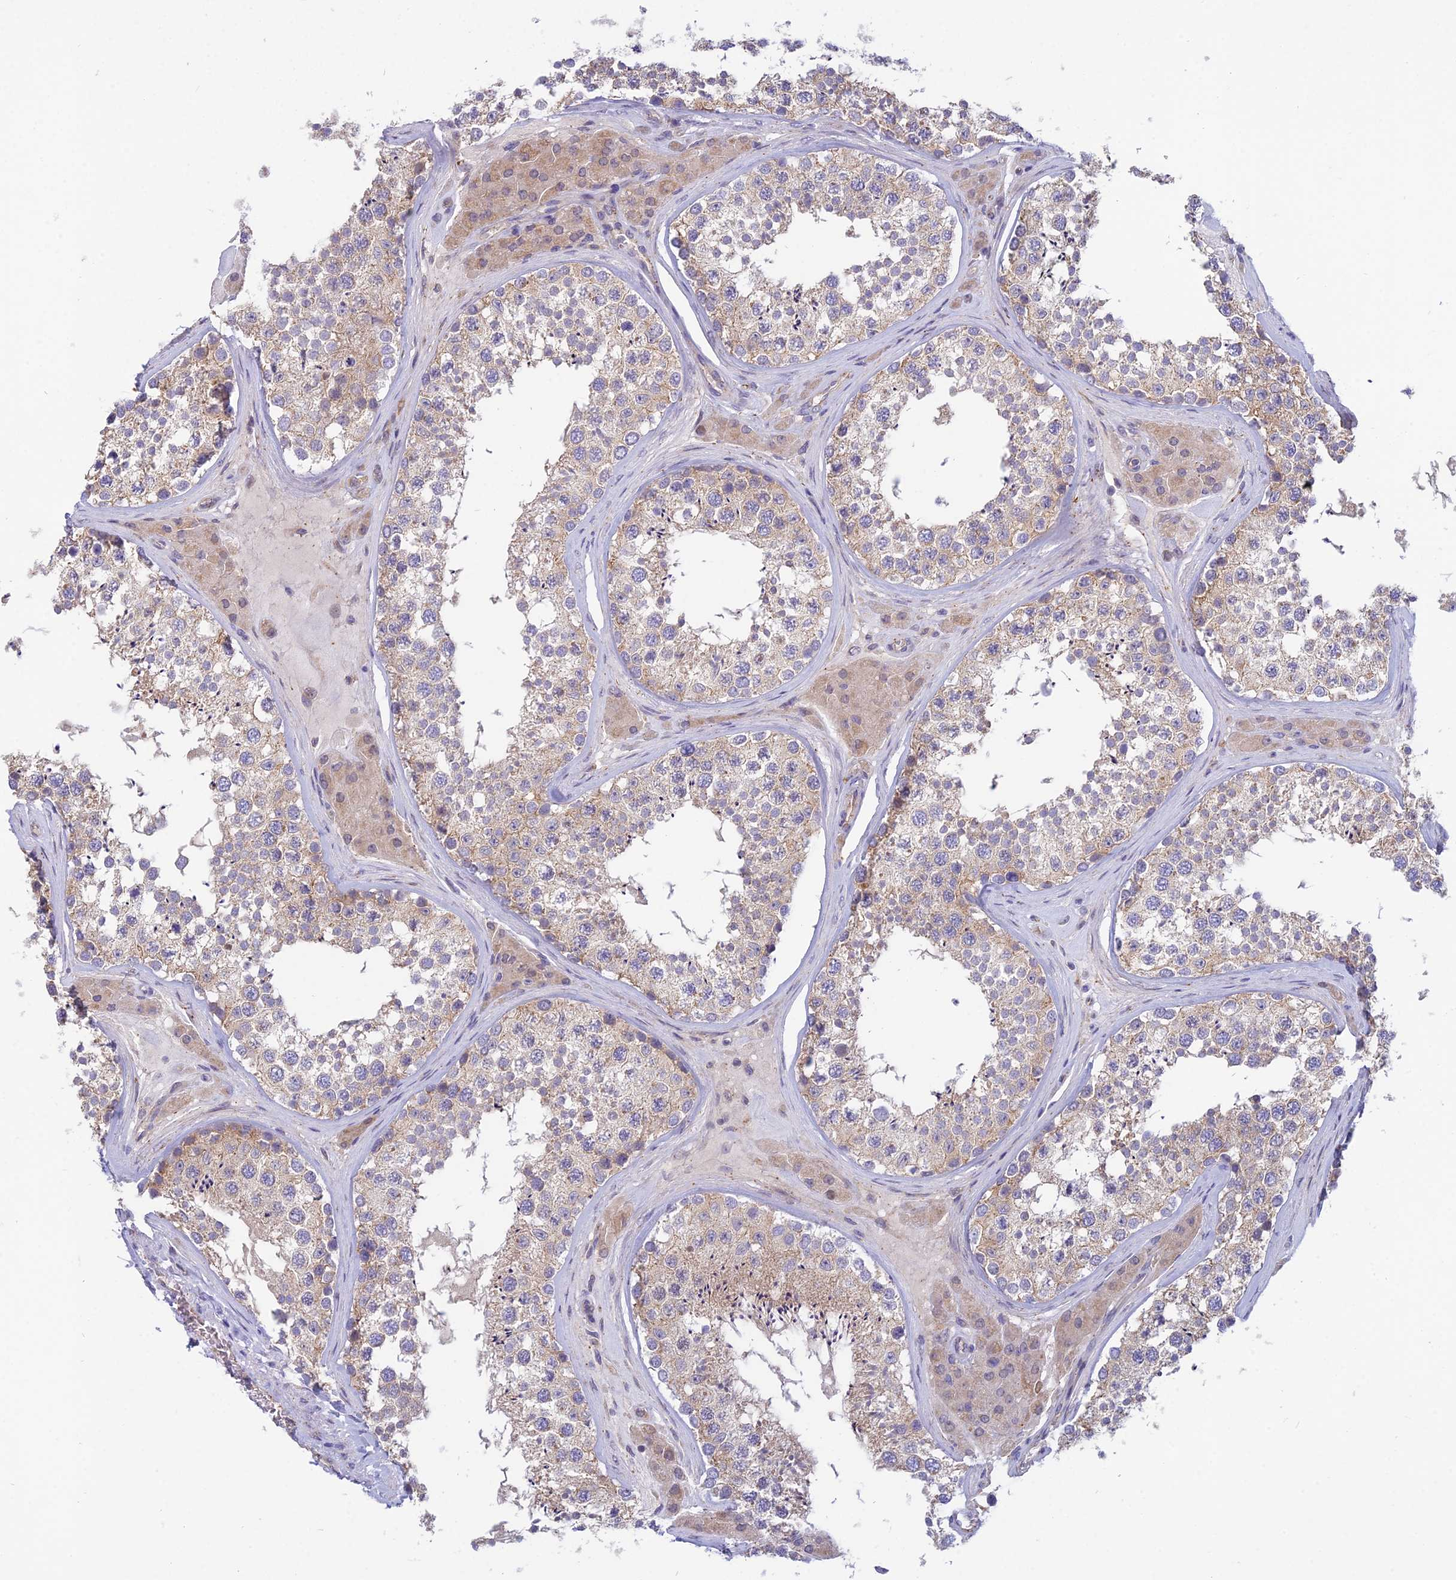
{"staining": {"intensity": "weak", "quantity": "25%-75%", "location": "cytoplasmic/membranous"}, "tissue": "testis", "cell_type": "Cells in seminiferous ducts", "image_type": "normal", "snomed": [{"axis": "morphology", "description": "Normal tissue, NOS"}, {"axis": "topography", "description": "Testis"}], "caption": "DAB immunohistochemical staining of normal testis reveals weak cytoplasmic/membranous protein positivity in about 25%-75% of cells in seminiferous ducts.", "gene": "DUS2", "patient": {"sex": "male", "age": 46}}